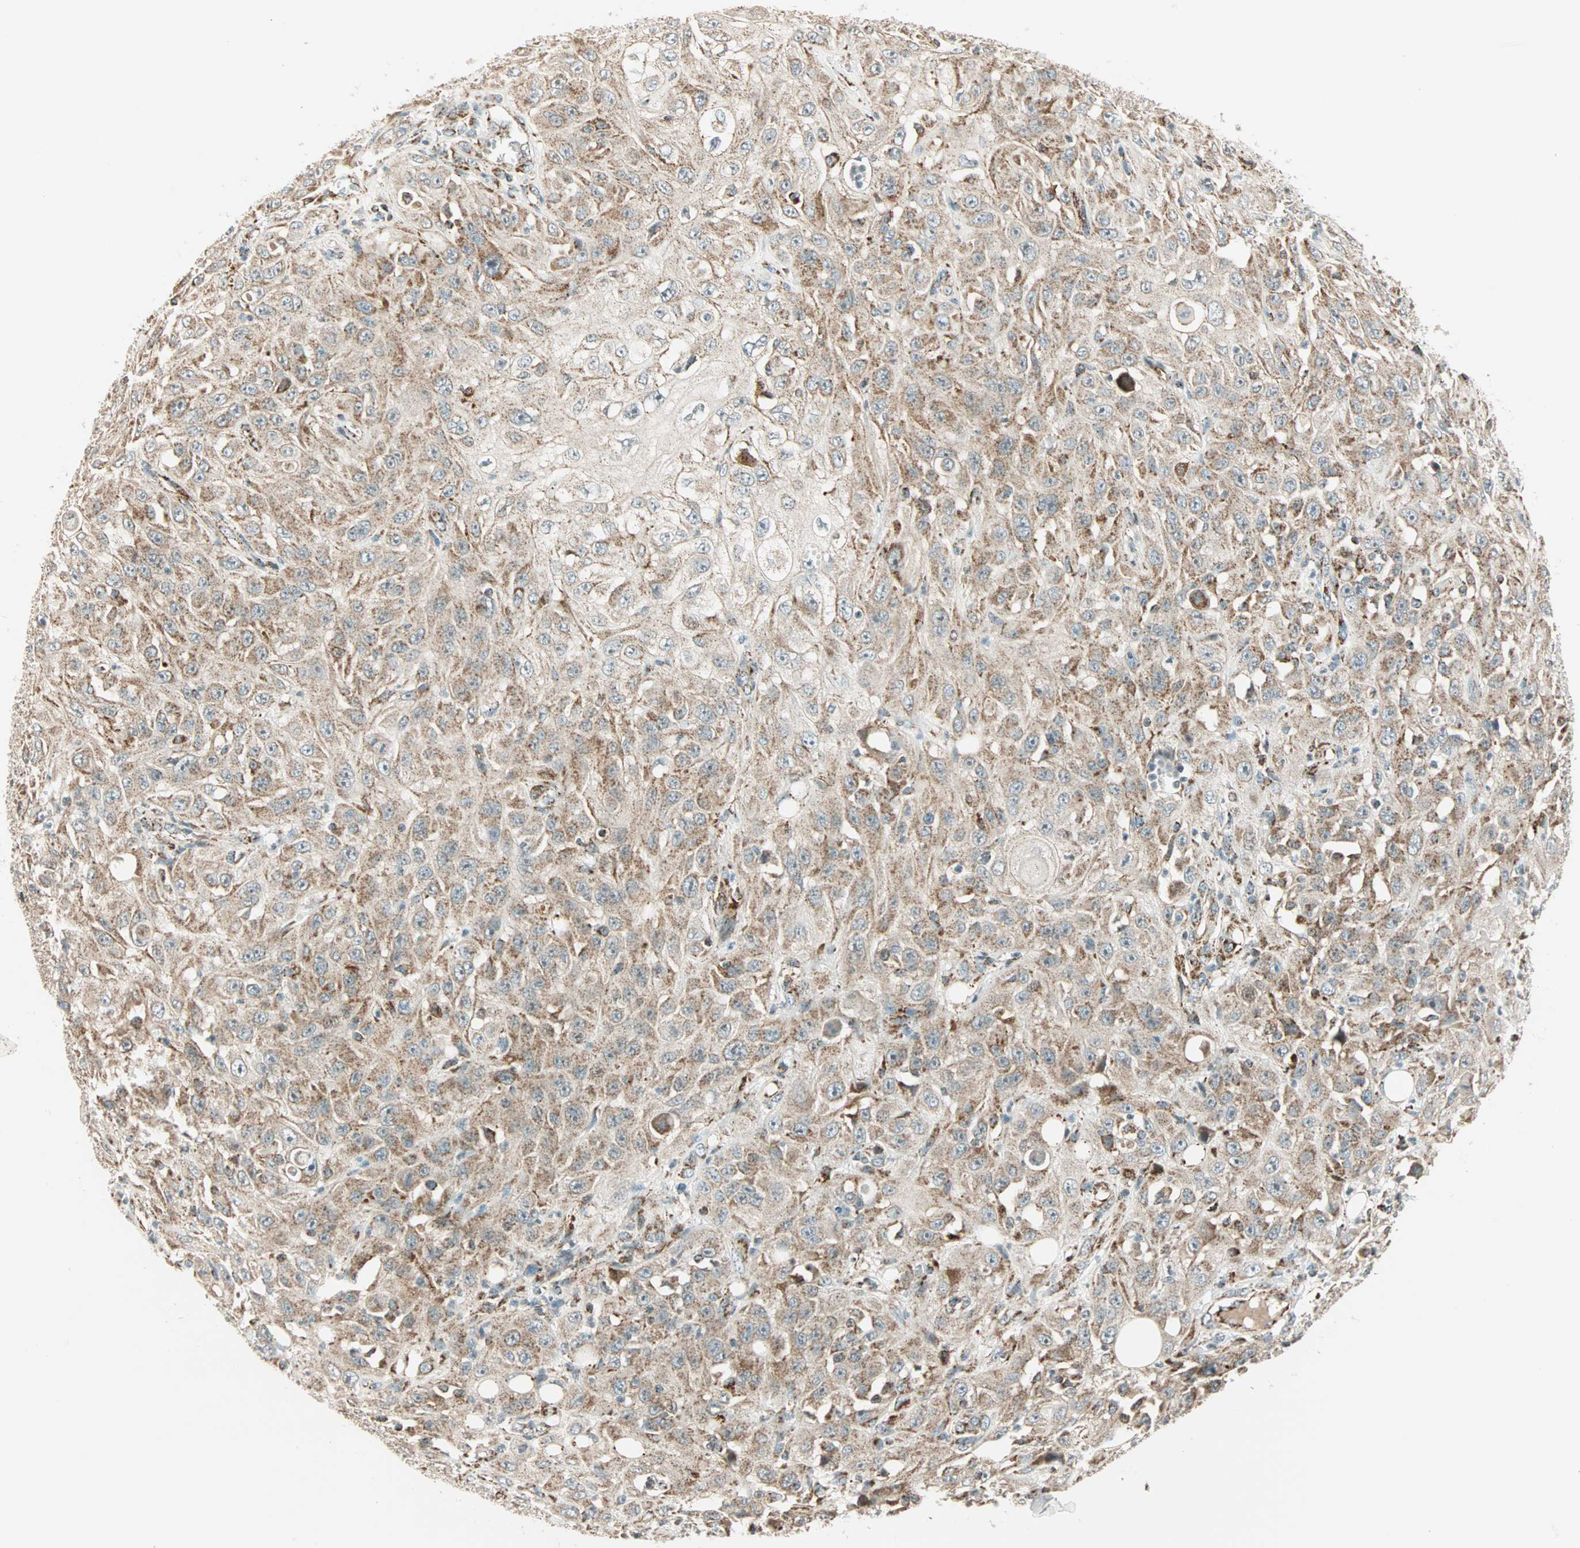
{"staining": {"intensity": "weak", "quantity": ">75%", "location": "cytoplasmic/membranous"}, "tissue": "skin cancer", "cell_type": "Tumor cells", "image_type": "cancer", "snomed": [{"axis": "morphology", "description": "Squamous cell carcinoma, NOS"}, {"axis": "morphology", "description": "Squamous cell carcinoma, metastatic, NOS"}, {"axis": "topography", "description": "Skin"}, {"axis": "topography", "description": "Lymph node"}], "caption": "This micrograph exhibits immunohistochemistry (IHC) staining of human skin cancer, with low weak cytoplasmic/membranous positivity in approximately >75% of tumor cells.", "gene": "SPRY4", "patient": {"sex": "male", "age": 75}}